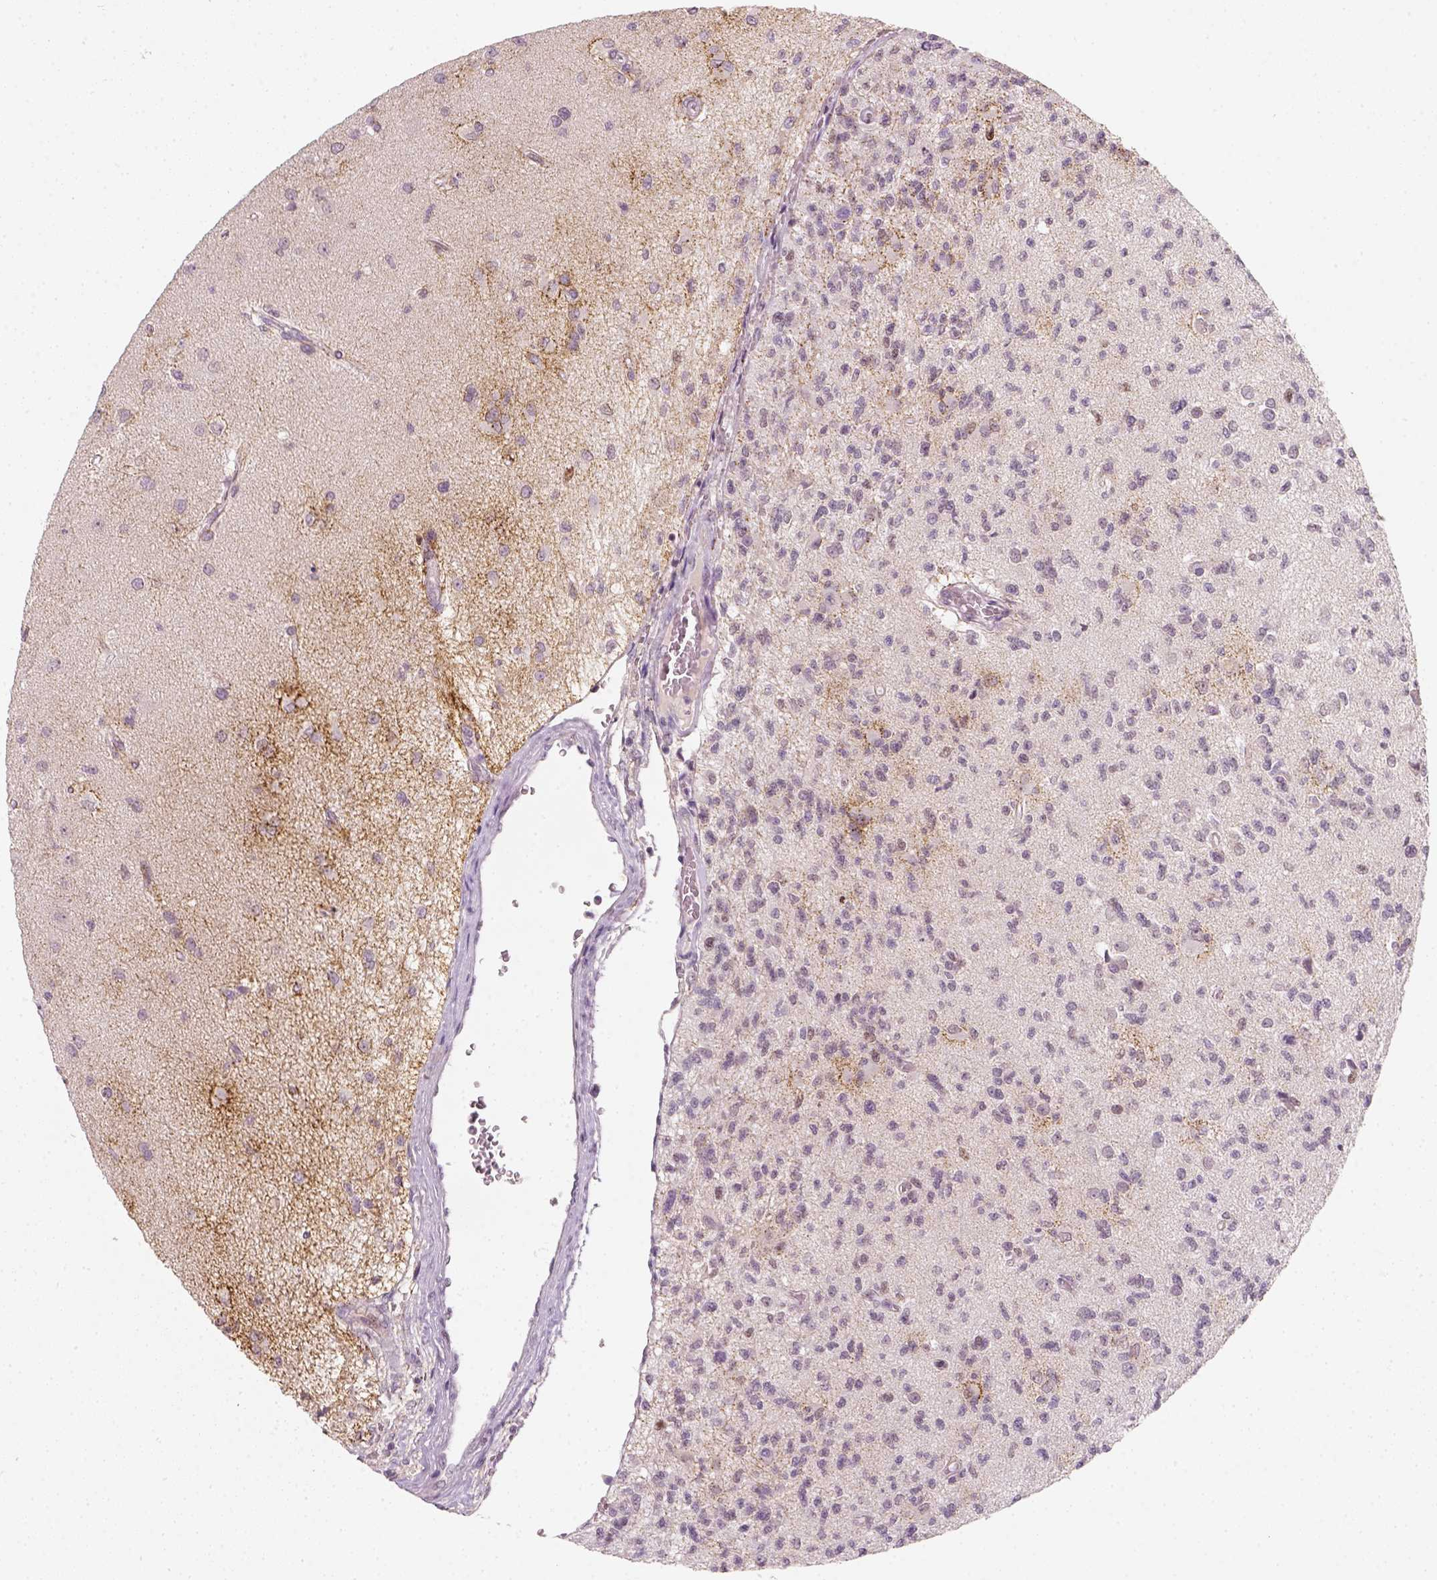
{"staining": {"intensity": "weak", "quantity": "<25%", "location": "nuclear"}, "tissue": "glioma", "cell_type": "Tumor cells", "image_type": "cancer", "snomed": [{"axis": "morphology", "description": "Glioma, malignant, High grade"}, {"axis": "topography", "description": "Brain"}], "caption": "Glioma was stained to show a protein in brown. There is no significant staining in tumor cells.", "gene": "TP53", "patient": {"sex": "male", "age": 56}}